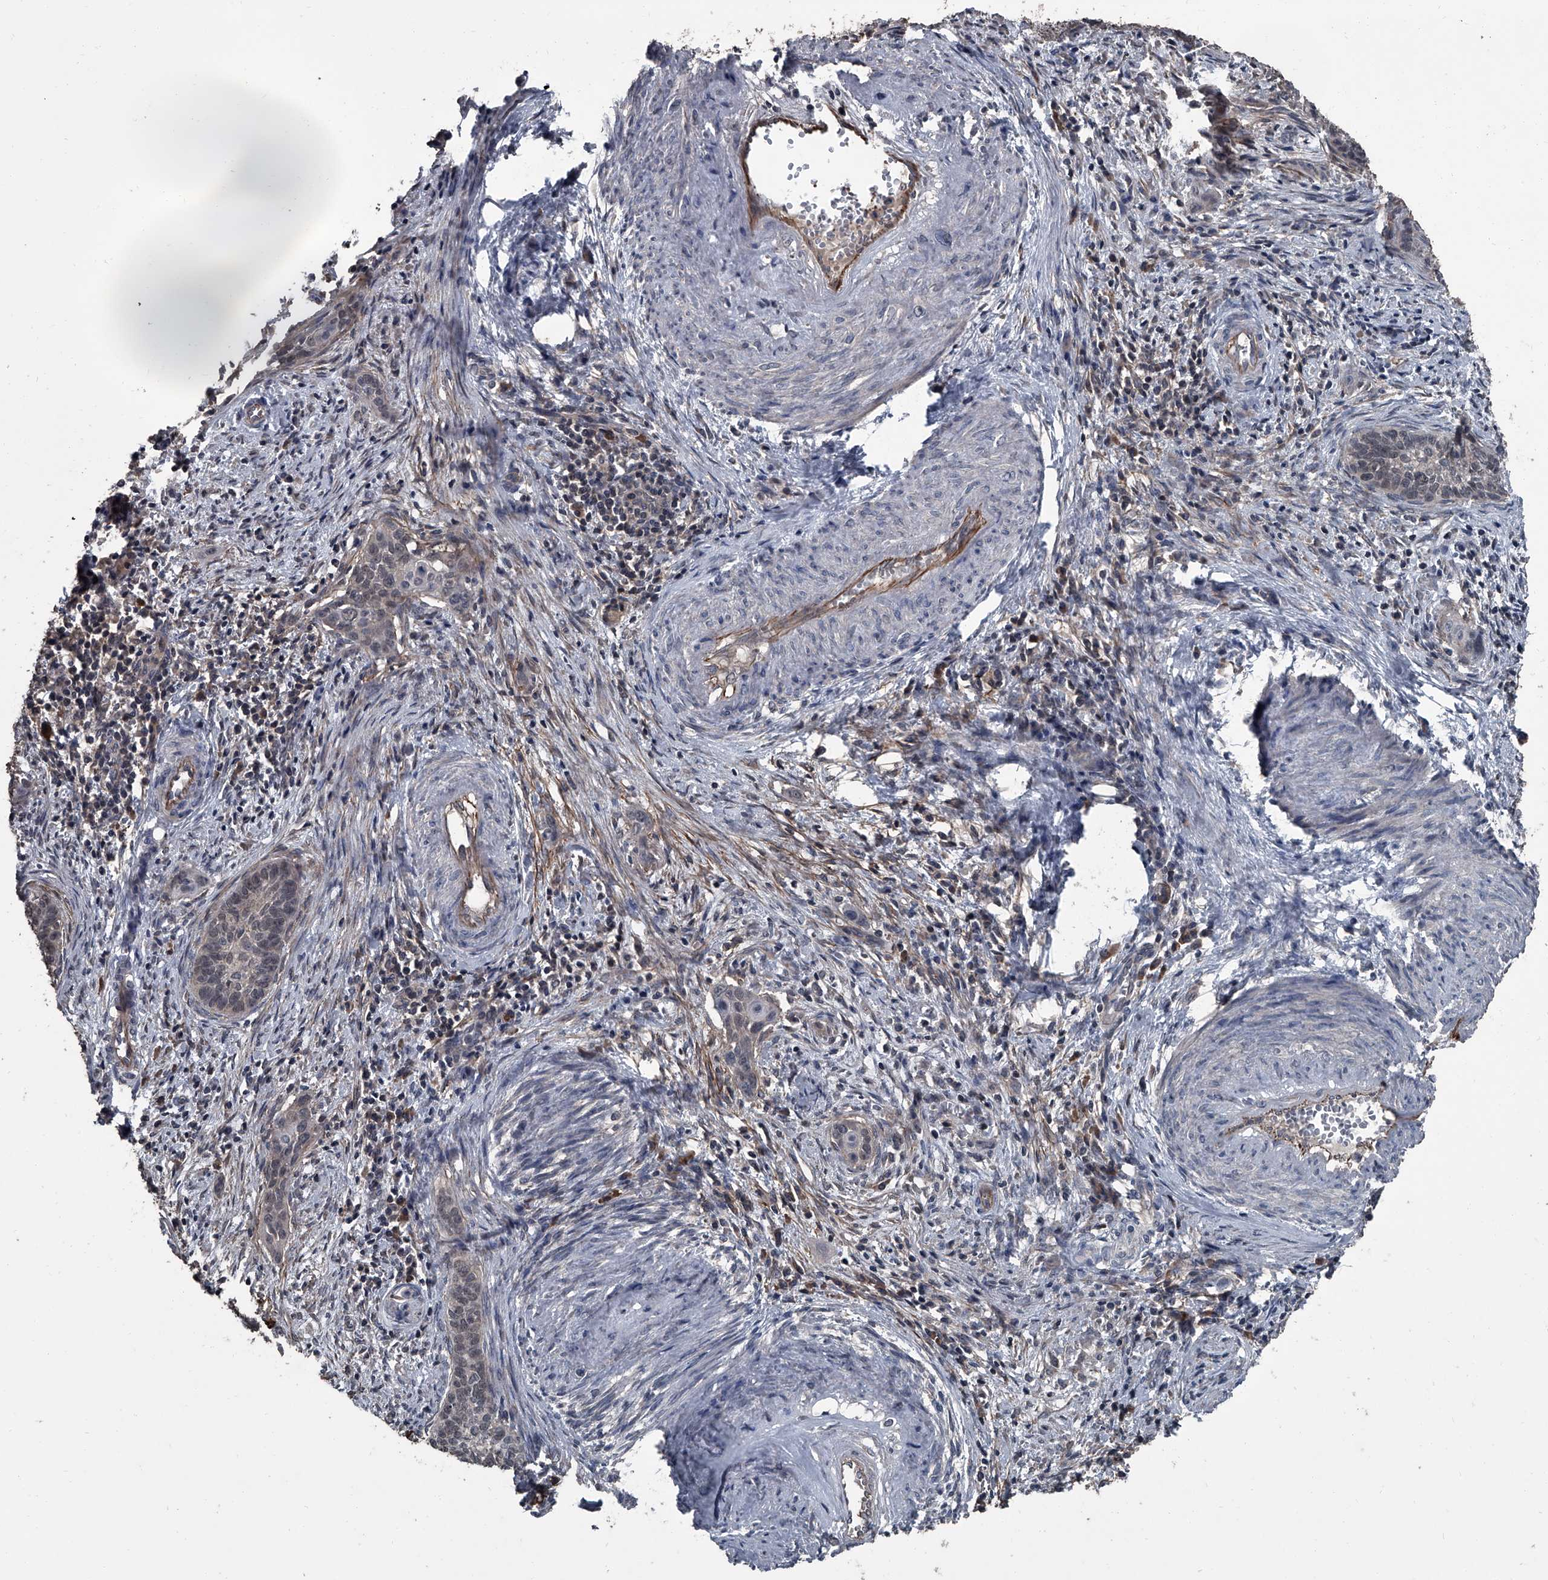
{"staining": {"intensity": "weak", "quantity": "25%-75%", "location": "nuclear"}, "tissue": "cervical cancer", "cell_type": "Tumor cells", "image_type": "cancer", "snomed": [{"axis": "morphology", "description": "Squamous cell carcinoma, NOS"}, {"axis": "topography", "description": "Cervix"}], "caption": "A brown stain highlights weak nuclear positivity of a protein in cervical cancer (squamous cell carcinoma) tumor cells.", "gene": "OARD1", "patient": {"sex": "female", "age": 33}}